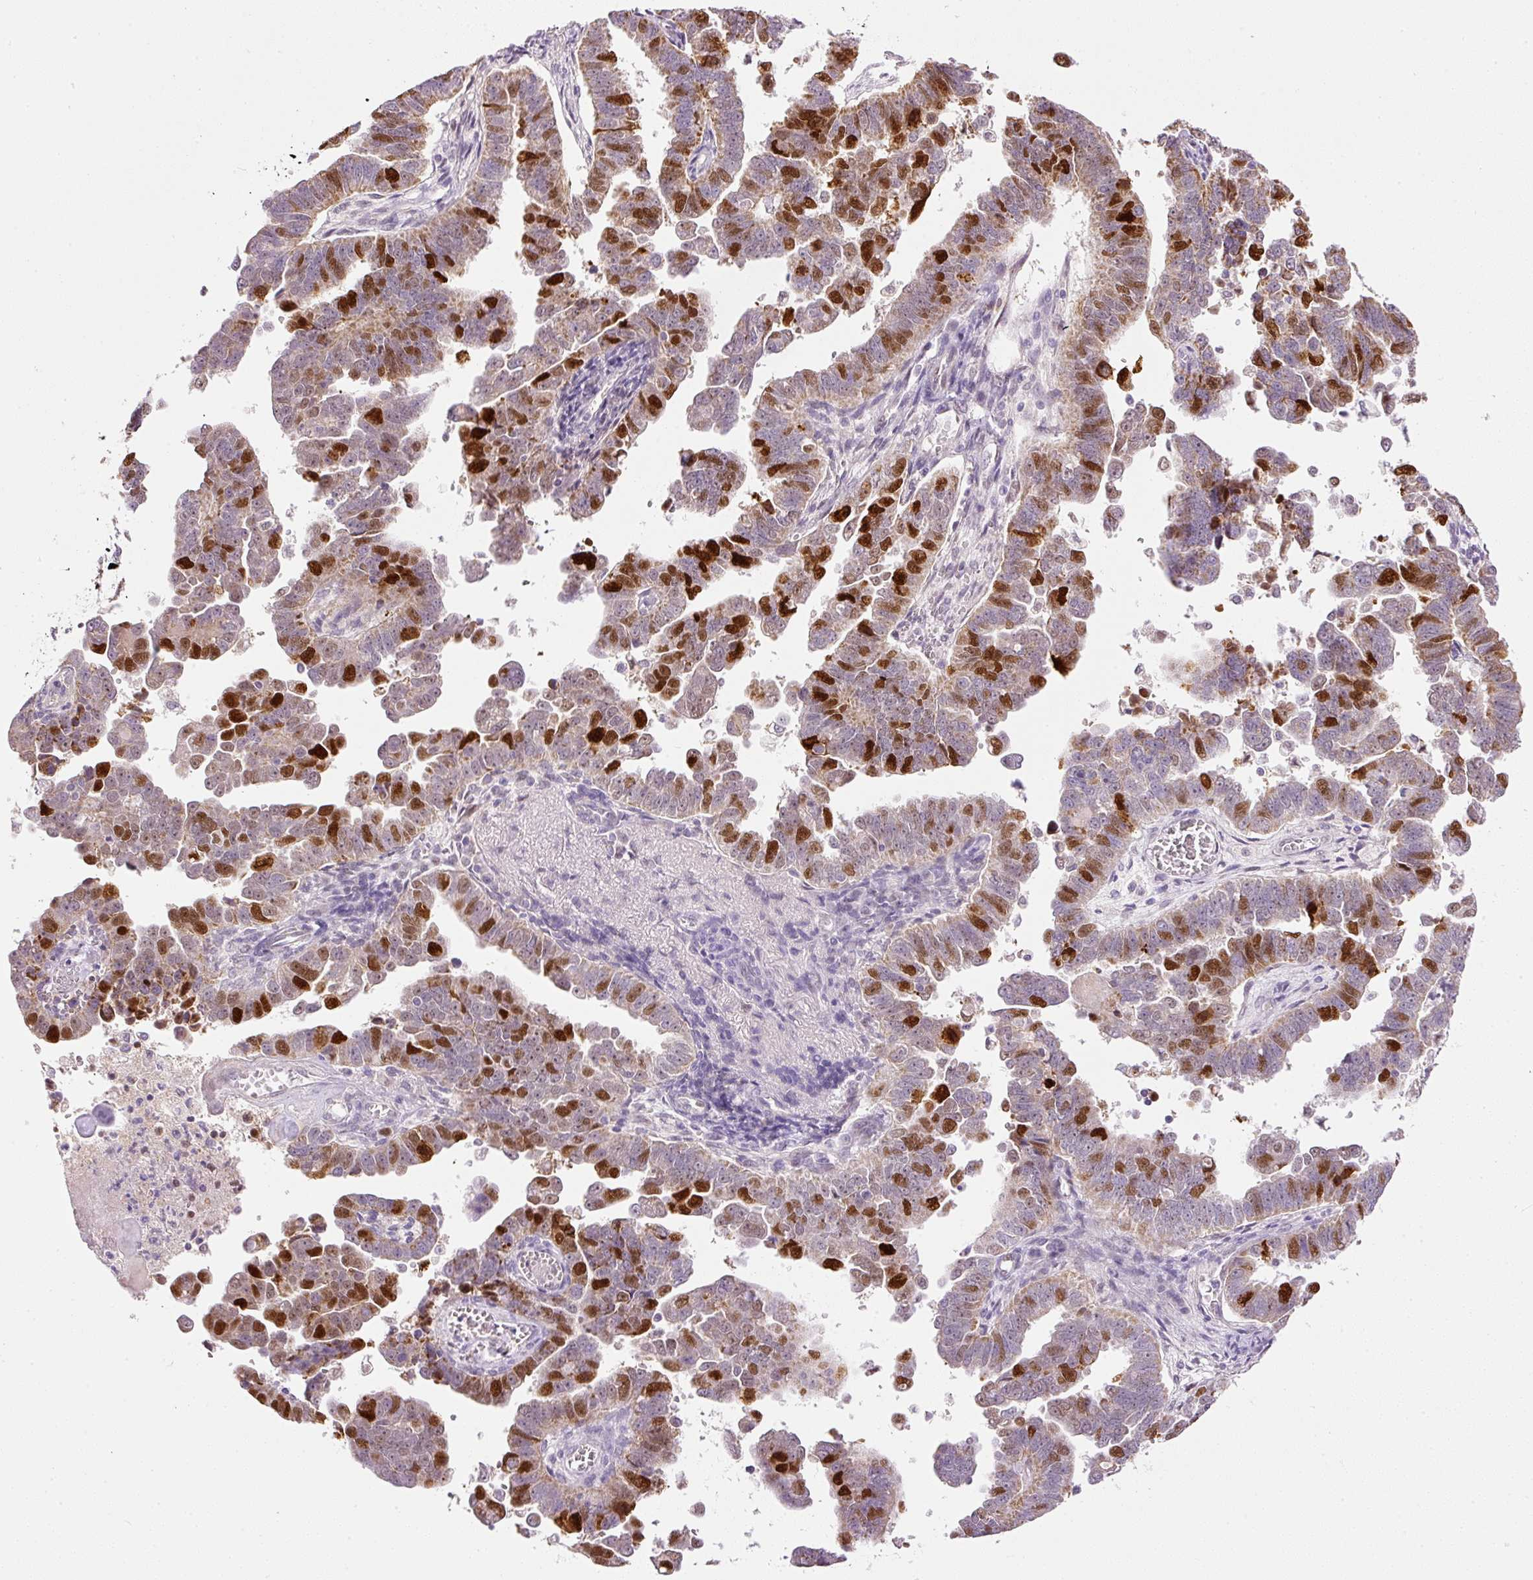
{"staining": {"intensity": "strong", "quantity": "25%-75%", "location": "cytoplasmic/membranous,nuclear"}, "tissue": "endometrial cancer", "cell_type": "Tumor cells", "image_type": "cancer", "snomed": [{"axis": "morphology", "description": "Adenocarcinoma, NOS"}, {"axis": "topography", "description": "Endometrium"}], "caption": "Immunohistochemistry histopathology image of endometrial cancer (adenocarcinoma) stained for a protein (brown), which reveals high levels of strong cytoplasmic/membranous and nuclear staining in about 25%-75% of tumor cells.", "gene": "KPNA2", "patient": {"sex": "female", "age": 75}}